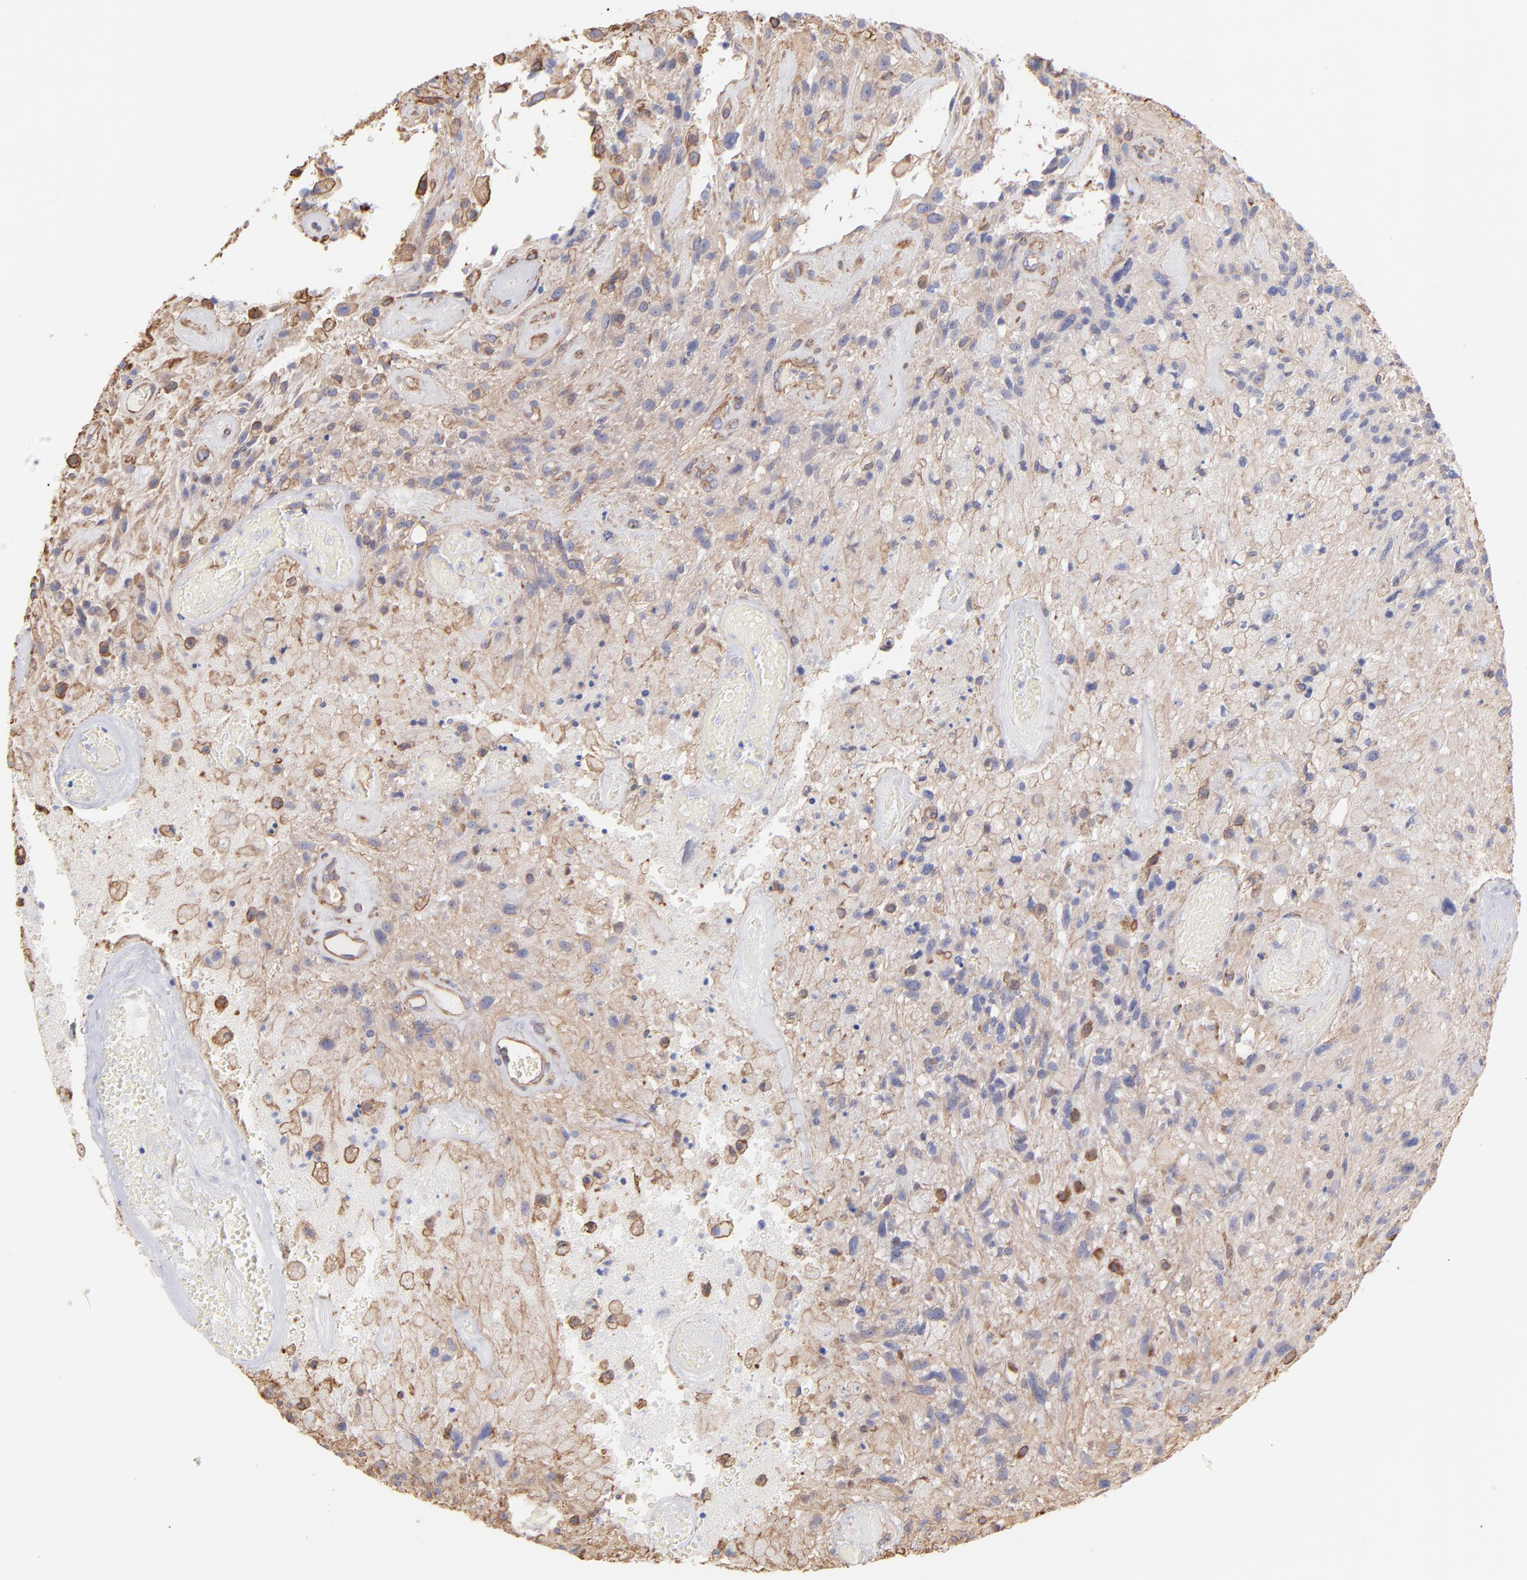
{"staining": {"intensity": "moderate", "quantity": "25%-75%", "location": "cytoplasmic/membranous"}, "tissue": "glioma", "cell_type": "Tumor cells", "image_type": "cancer", "snomed": [{"axis": "morphology", "description": "Normal tissue, NOS"}, {"axis": "morphology", "description": "Glioma, malignant, High grade"}, {"axis": "topography", "description": "Cerebral cortex"}], "caption": "Immunohistochemistry (IHC) (DAB (3,3'-diaminobenzidine)) staining of high-grade glioma (malignant) reveals moderate cytoplasmic/membranous protein positivity in about 25%-75% of tumor cells.", "gene": "PLEC", "patient": {"sex": "male", "age": 75}}